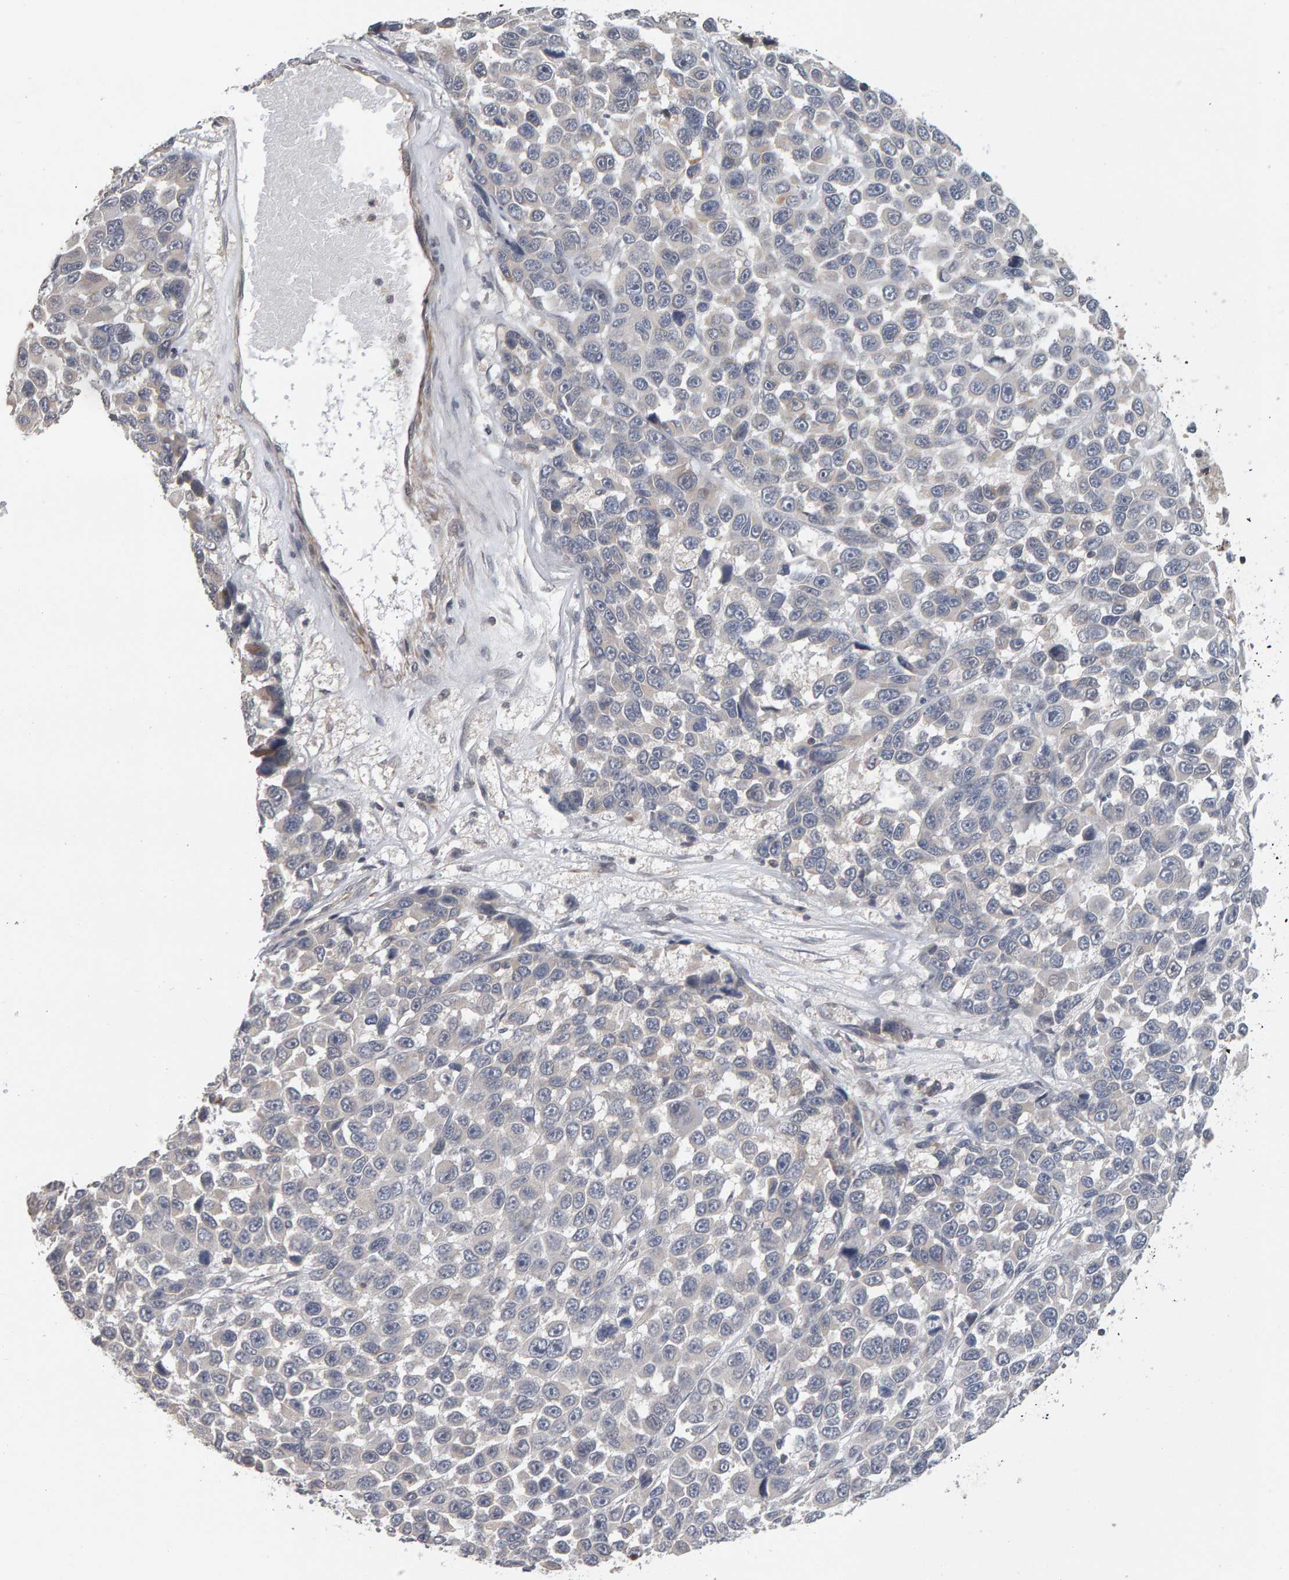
{"staining": {"intensity": "negative", "quantity": "none", "location": "none"}, "tissue": "melanoma", "cell_type": "Tumor cells", "image_type": "cancer", "snomed": [{"axis": "morphology", "description": "Malignant melanoma, NOS"}, {"axis": "topography", "description": "Skin"}], "caption": "Immunohistochemical staining of human malignant melanoma demonstrates no significant positivity in tumor cells.", "gene": "TEFM", "patient": {"sex": "male", "age": 53}}